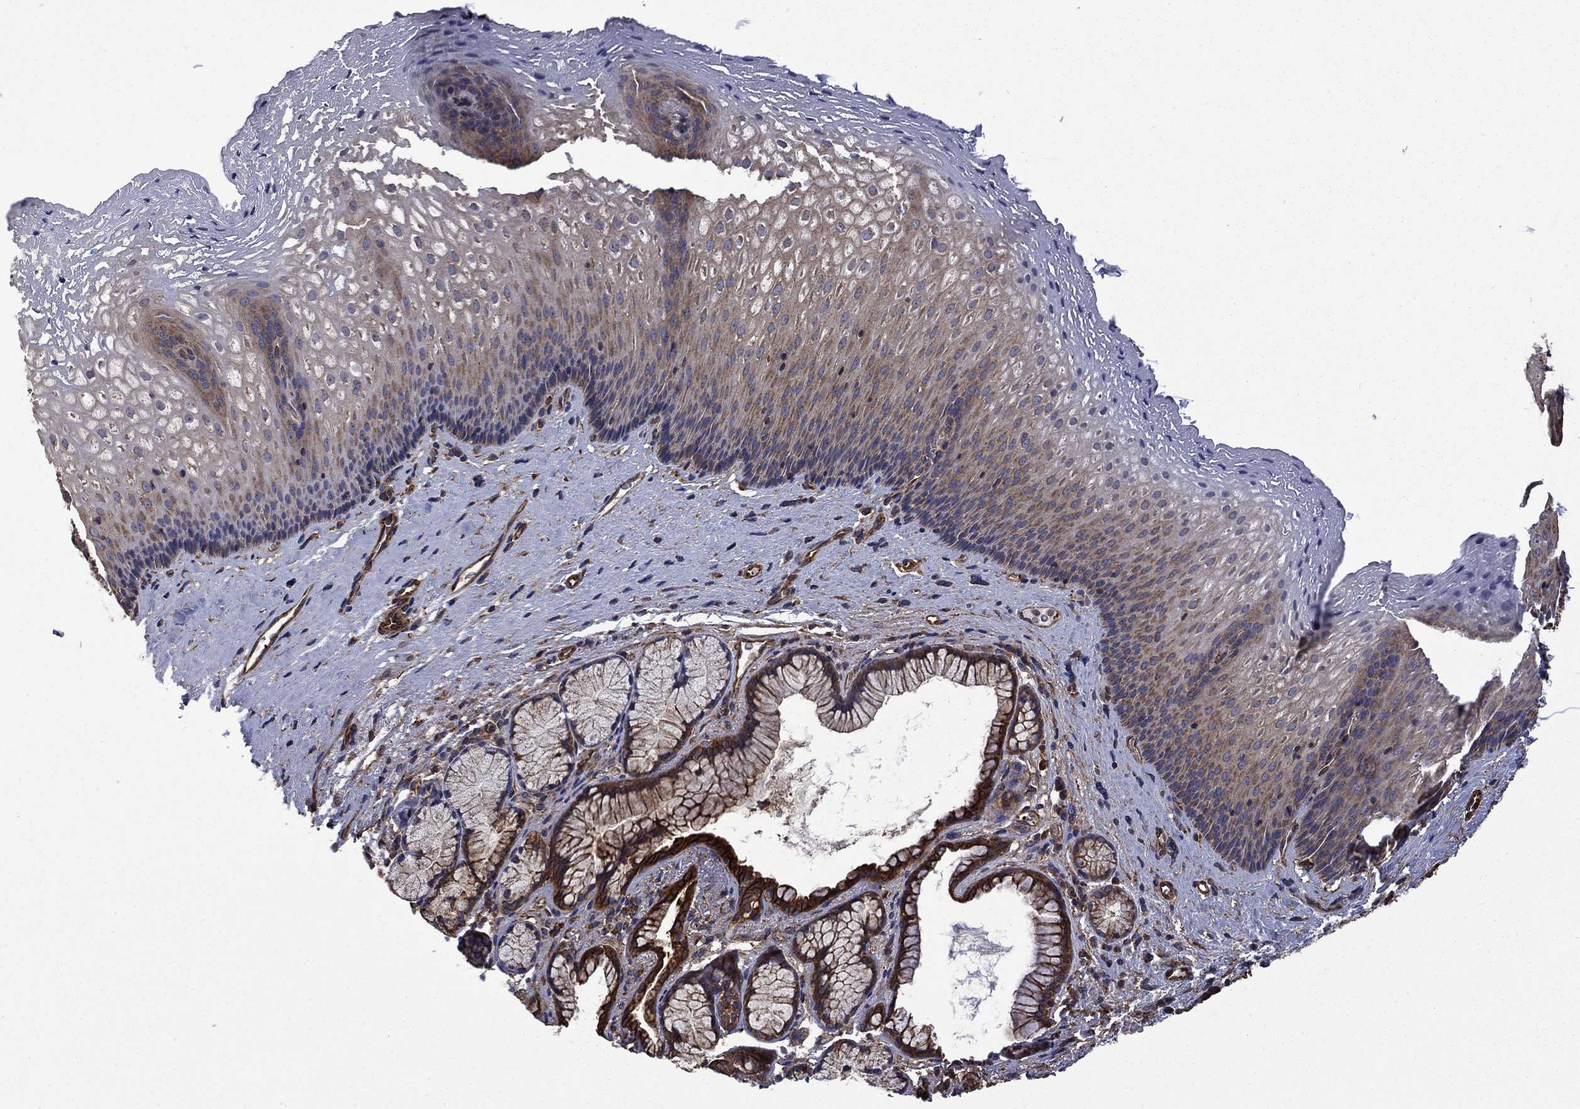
{"staining": {"intensity": "weak", "quantity": "25%-75%", "location": "cytoplasmic/membranous"}, "tissue": "esophagus", "cell_type": "Squamous epithelial cells", "image_type": "normal", "snomed": [{"axis": "morphology", "description": "Normal tissue, NOS"}, {"axis": "topography", "description": "Esophagus"}], "caption": "Immunohistochemistry (IHC) histopathology image of unremarkable esophagus stained for a protein (brown), which exhibits low levels of weak cytoplasmic/membranous positivity in approximately 25%-75% of squamous epithelial cells.", "gene": "CUTC", "patient": {"sex": "male", "age": 76}}